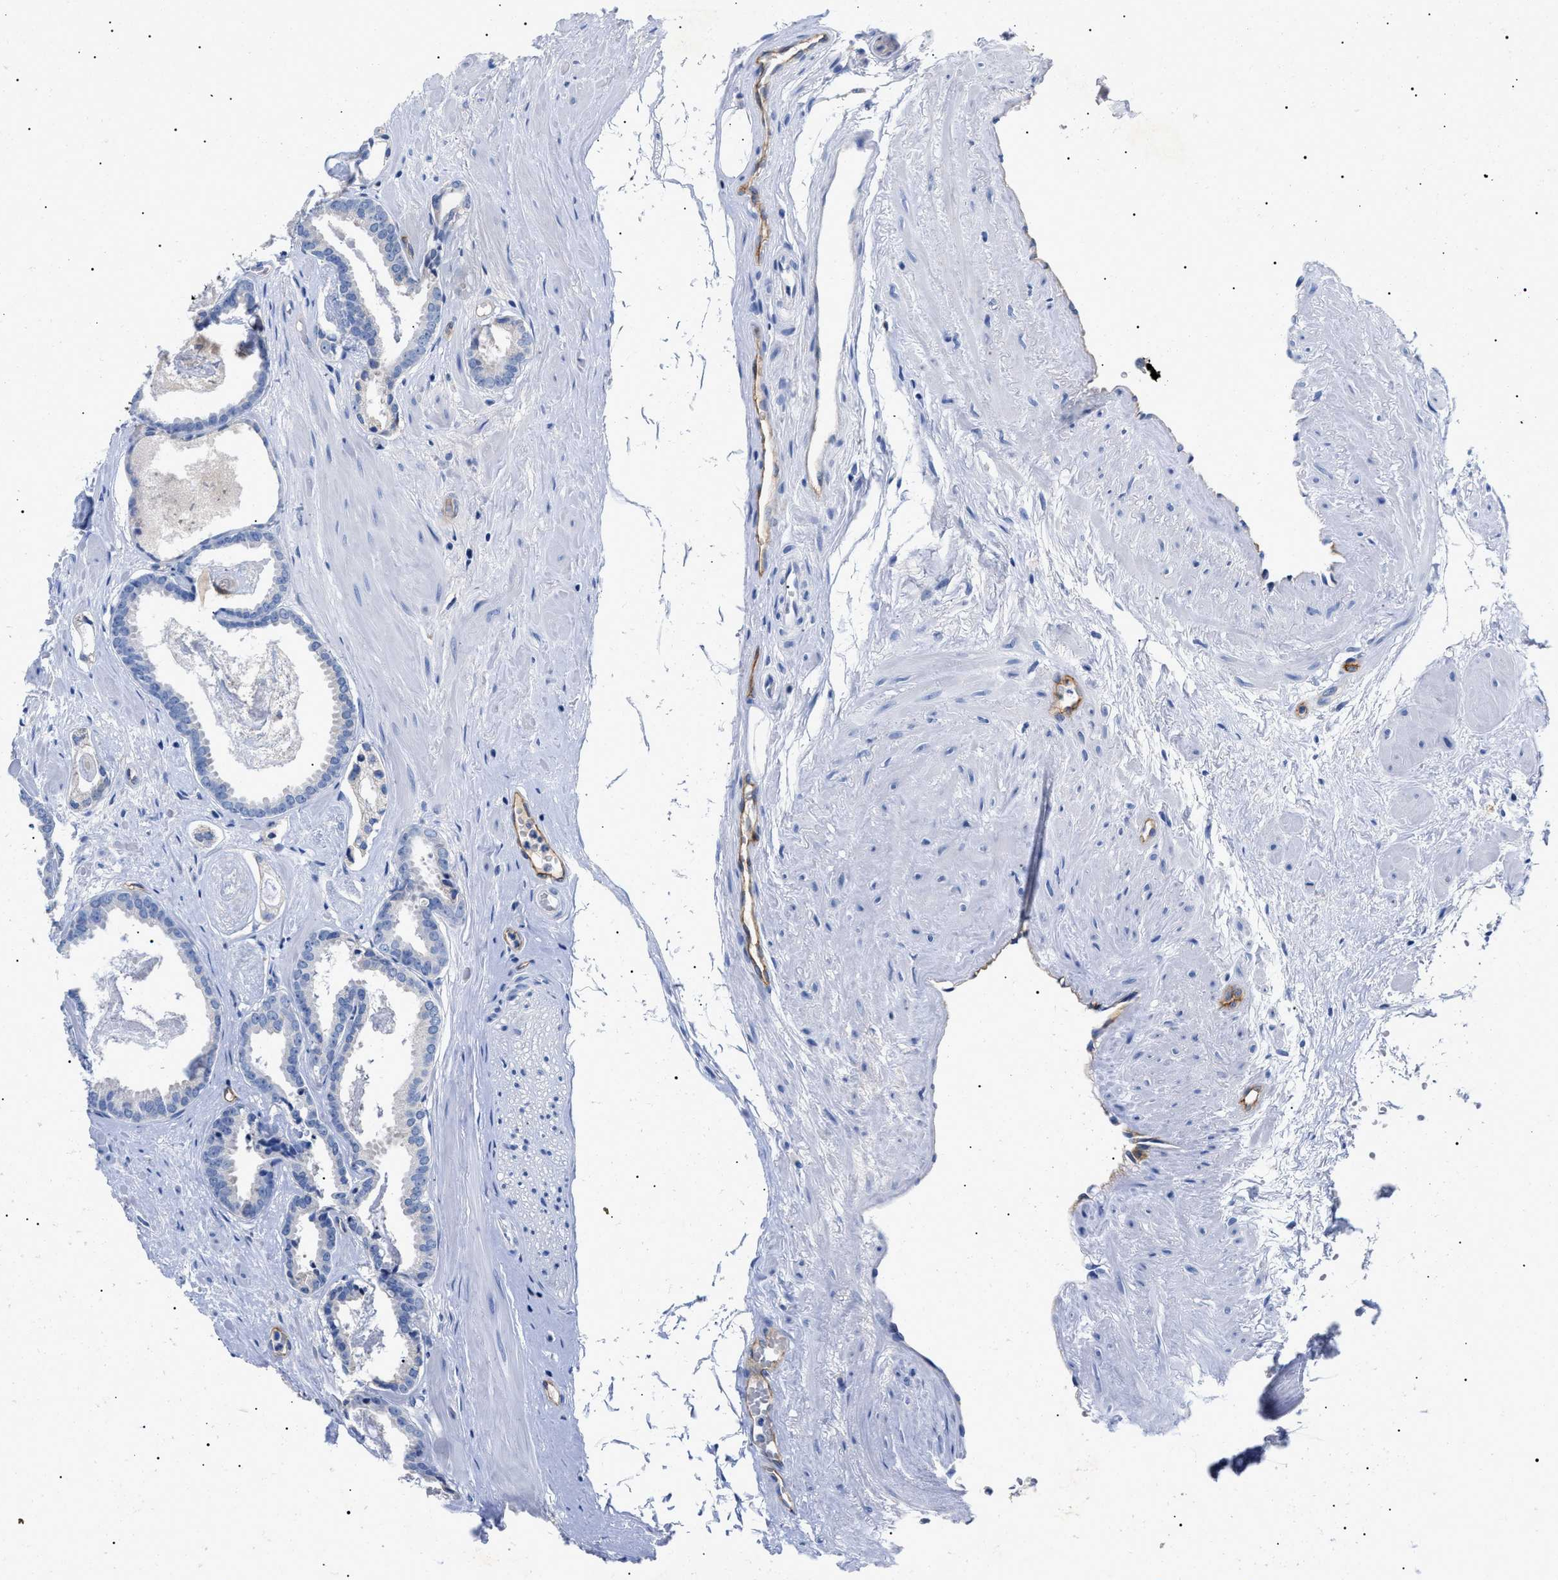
{"staining": {"intensity": "negative", "quantity": "none", "location": "none"}, "tissue": "prostate cancer", "cell_type": "Tumor cells", "image_type": "cancer", "snomed": [{"axis": "morphology", "description": "Adenocarcinoma, Low grade"}, {"axis": "topography", "description": "Prostate"}], "caption": "Adenocarcinoma (low-grade) (prostate) stained for a protein using IHC displays no staining tumor cells.", "gene": "ACKR1", "patient": {"sex": "male", "age": 53}}